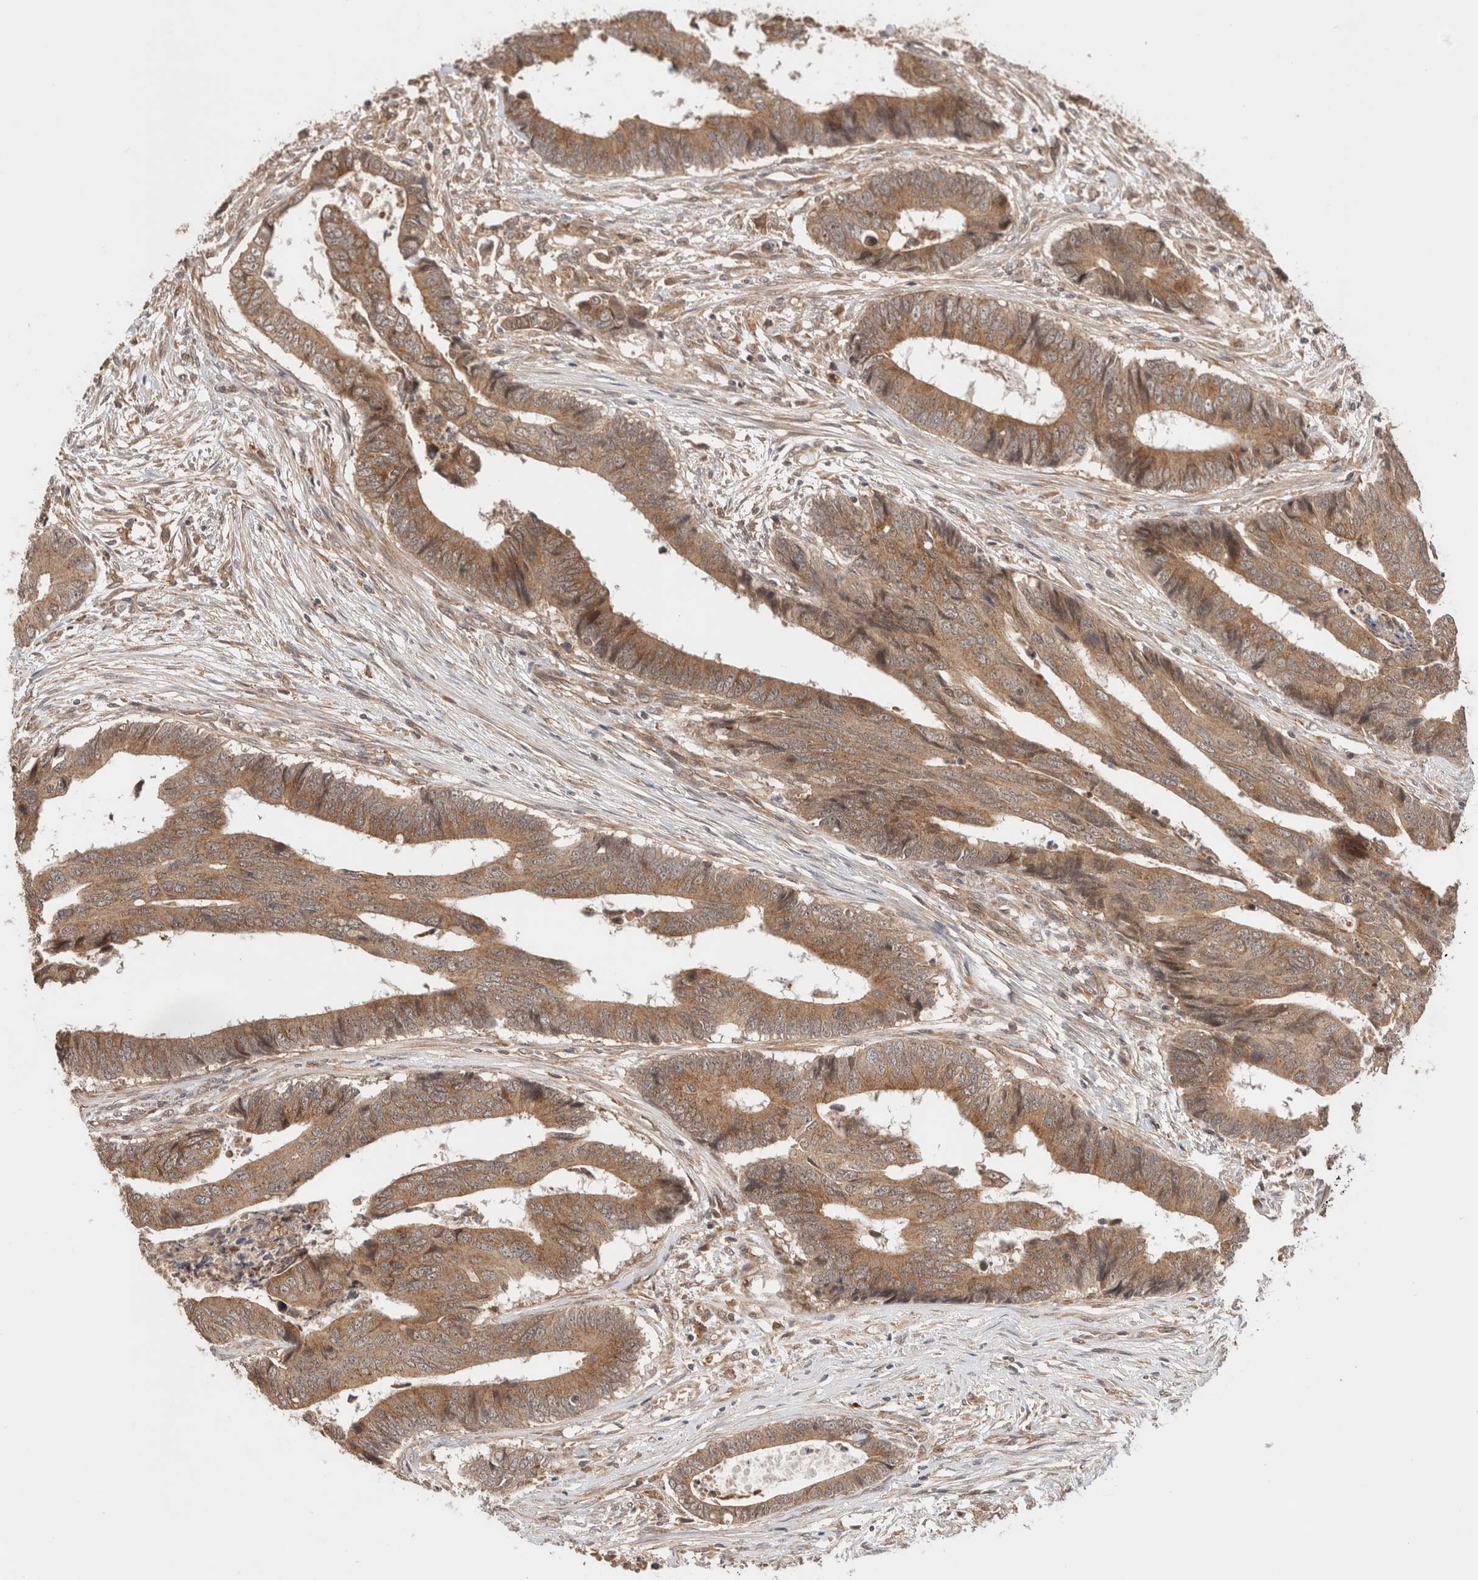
{"staining": {"intensity": "moderate", "quantity": ">75%", "location": "cytoplasmic/membranous"}, "tissue": "colorectal cancer", "cell_type": "Tumor cells", "image_type": "cancer", "snomed": [{"axis": "morphology", "description": "Adenocarcinoma, NOS"}, {"axis": "topography", "description": "Rectum"}], "caption": "Brown immunohistochemical staining in colorectal cancer displays moderate cytoplasmic/membranous positivity in about >75% of tumor cells. (Brightfield microscopy of DAB IHC at high magnification).", "gene": "SIKE1", "patient": {"sex": "male", "age": 84}}